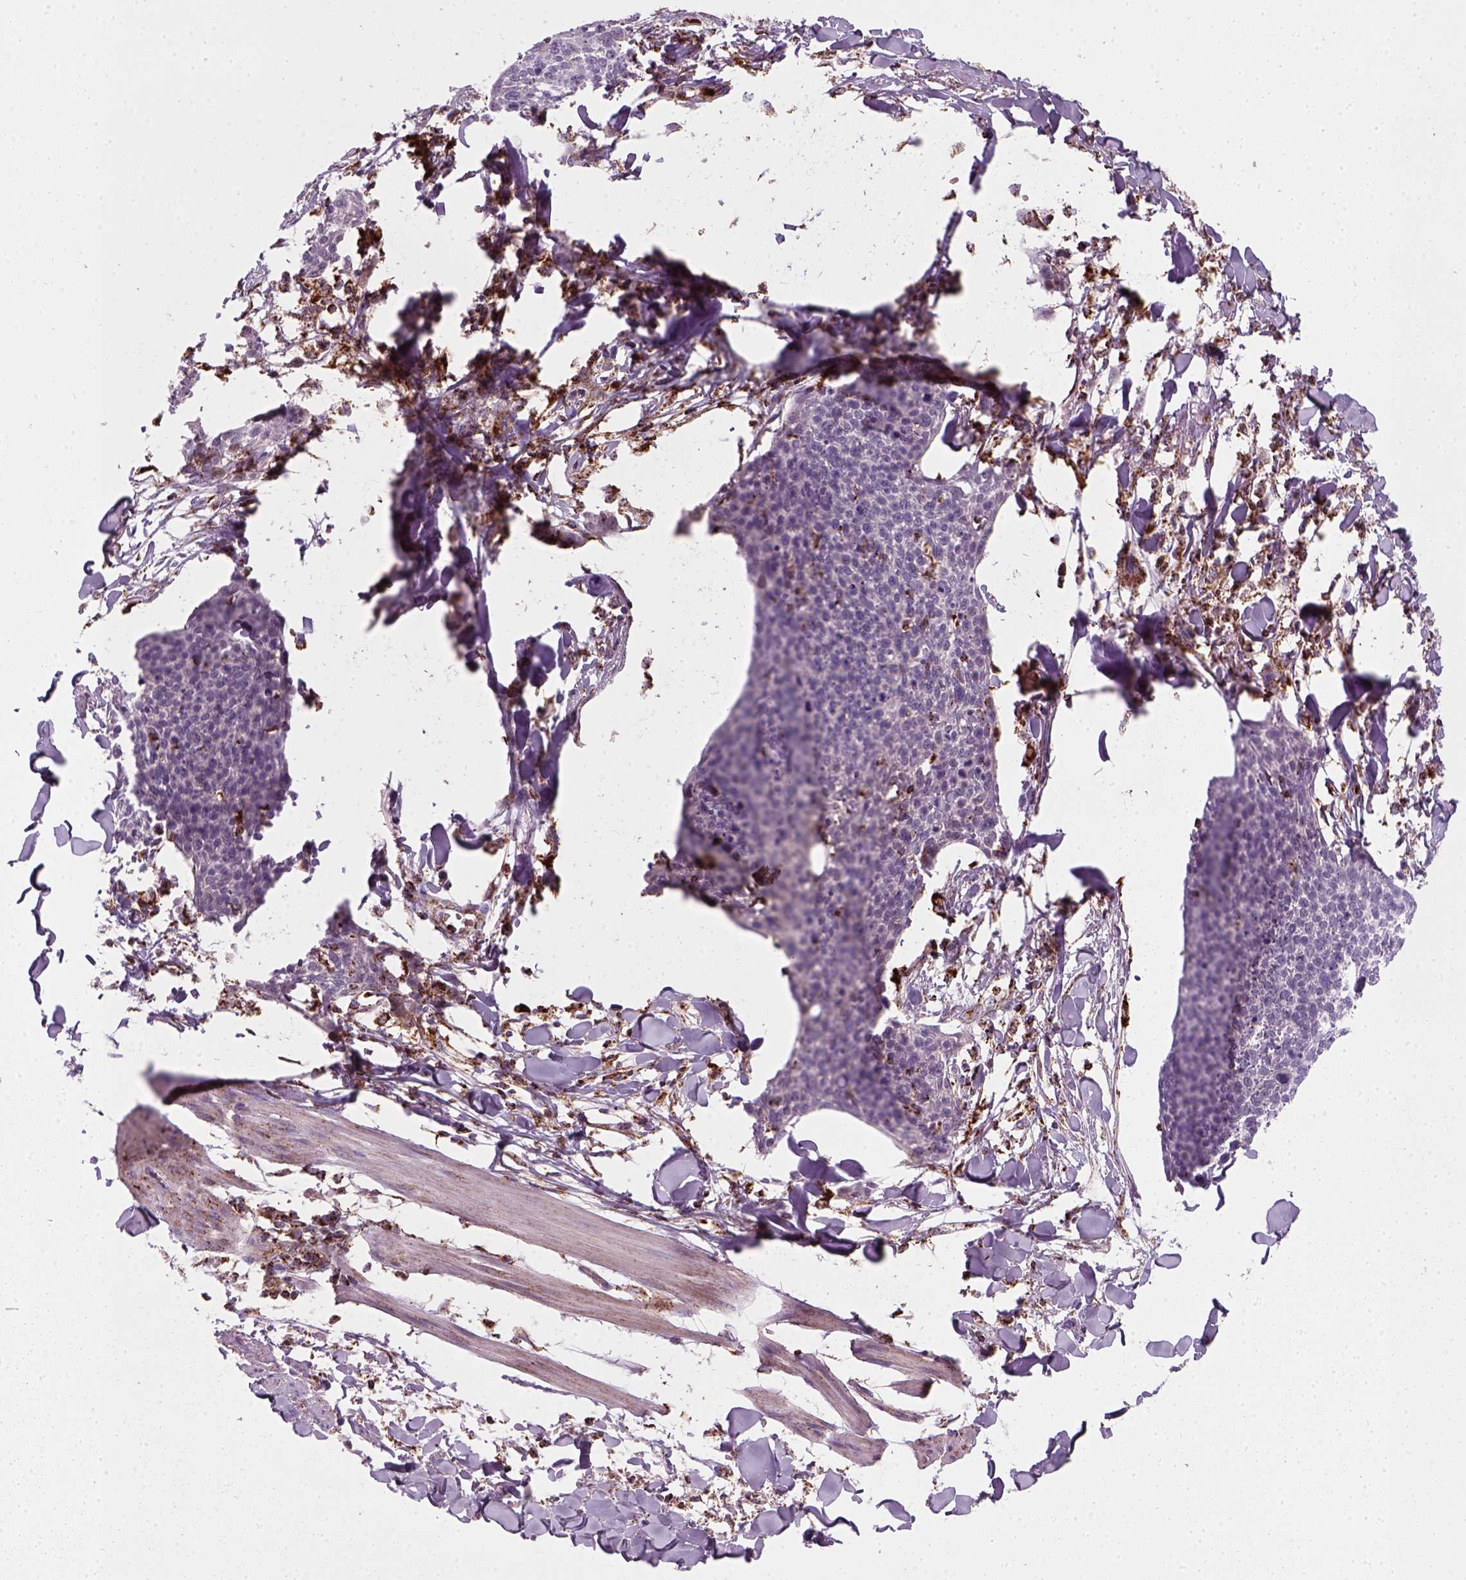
{"staining": {"intensity": "negative", "quantity": "none", "location": "none"}, "tissue": "skin cancer", "cell_type": "Tumor cells", "image_type": "cancer", "snomed": [{"axis": "morphology", "description": "Squamous cell carcinoma, NOS"}, {"axis": "topography", "description": "Skin"}, {"axis": "topography", "description": "Vulva"}], "caption": "IHC micrograph of skin squamous cell carcinoma stained for a protein (brown), which demonstrates no positivity in tumor cells. (DAB (3,3'-diaminobenzidine) immunohistochemistry with hematoxylin counter stain).", "gene": "NUDT16L1", "patient": {"sex": "female", "age": 75}}